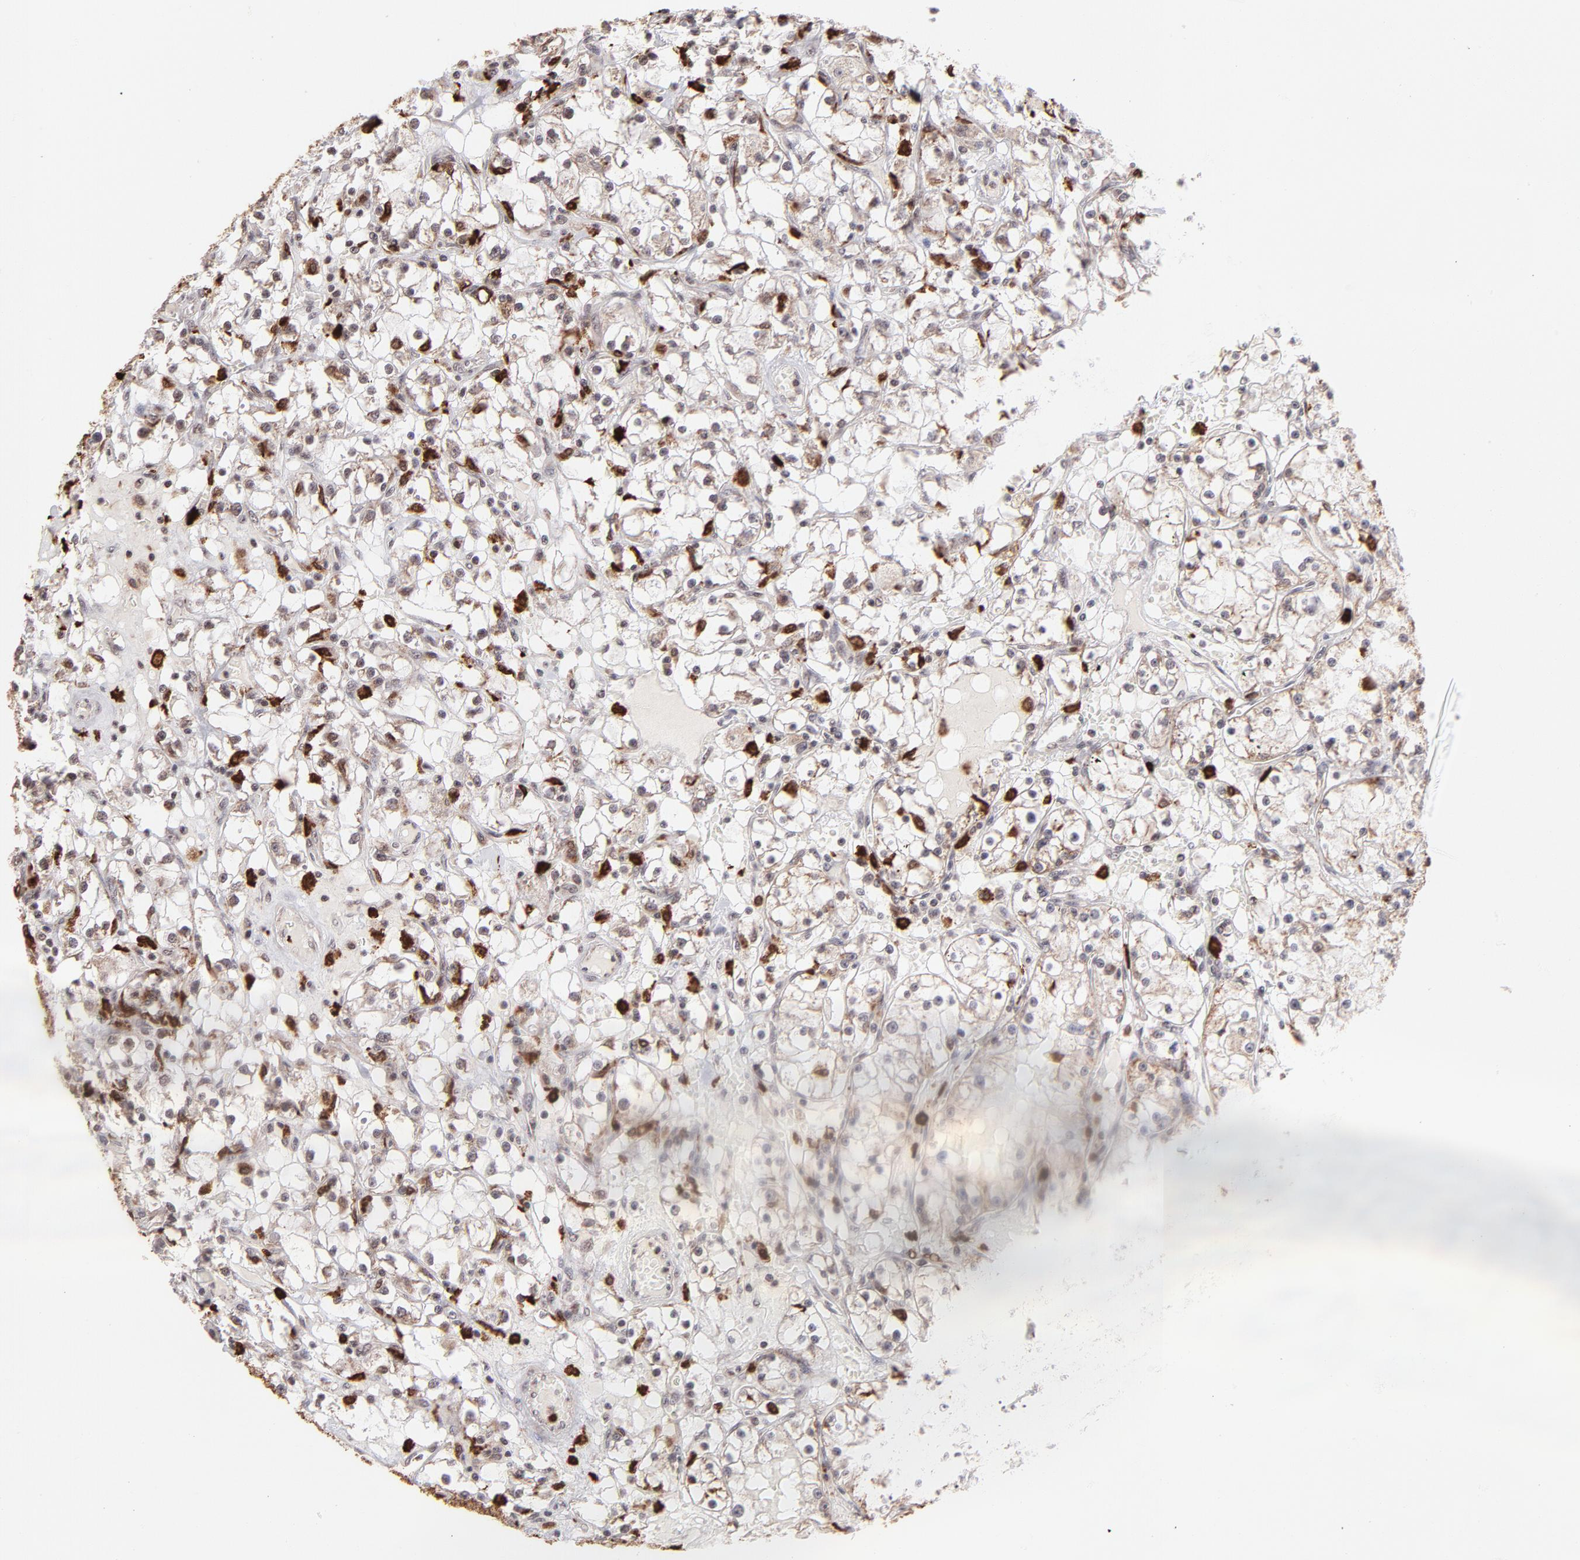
{"staining": {"intensity": "weak", "quantity": "25%-75%", "location": "cytoplasmic/membranous"}, "tissue": "renal cancer", "cell_type": "Tumor cells", "image_type": "cancer", "snomed": [{"axis": "morphology", "description": "Adenocarcinoma, NOS"}, {"axis": "topography", "description": "Kidney"}], "caption": "Immunohistochemical staining of human renal cancer reveals low levels of weak cytoplasmic/membranous protein positivity in about 25%-75% of tumor cells.", "gene": "ZFX", "patient": {"sex": "male", "age": 56}}